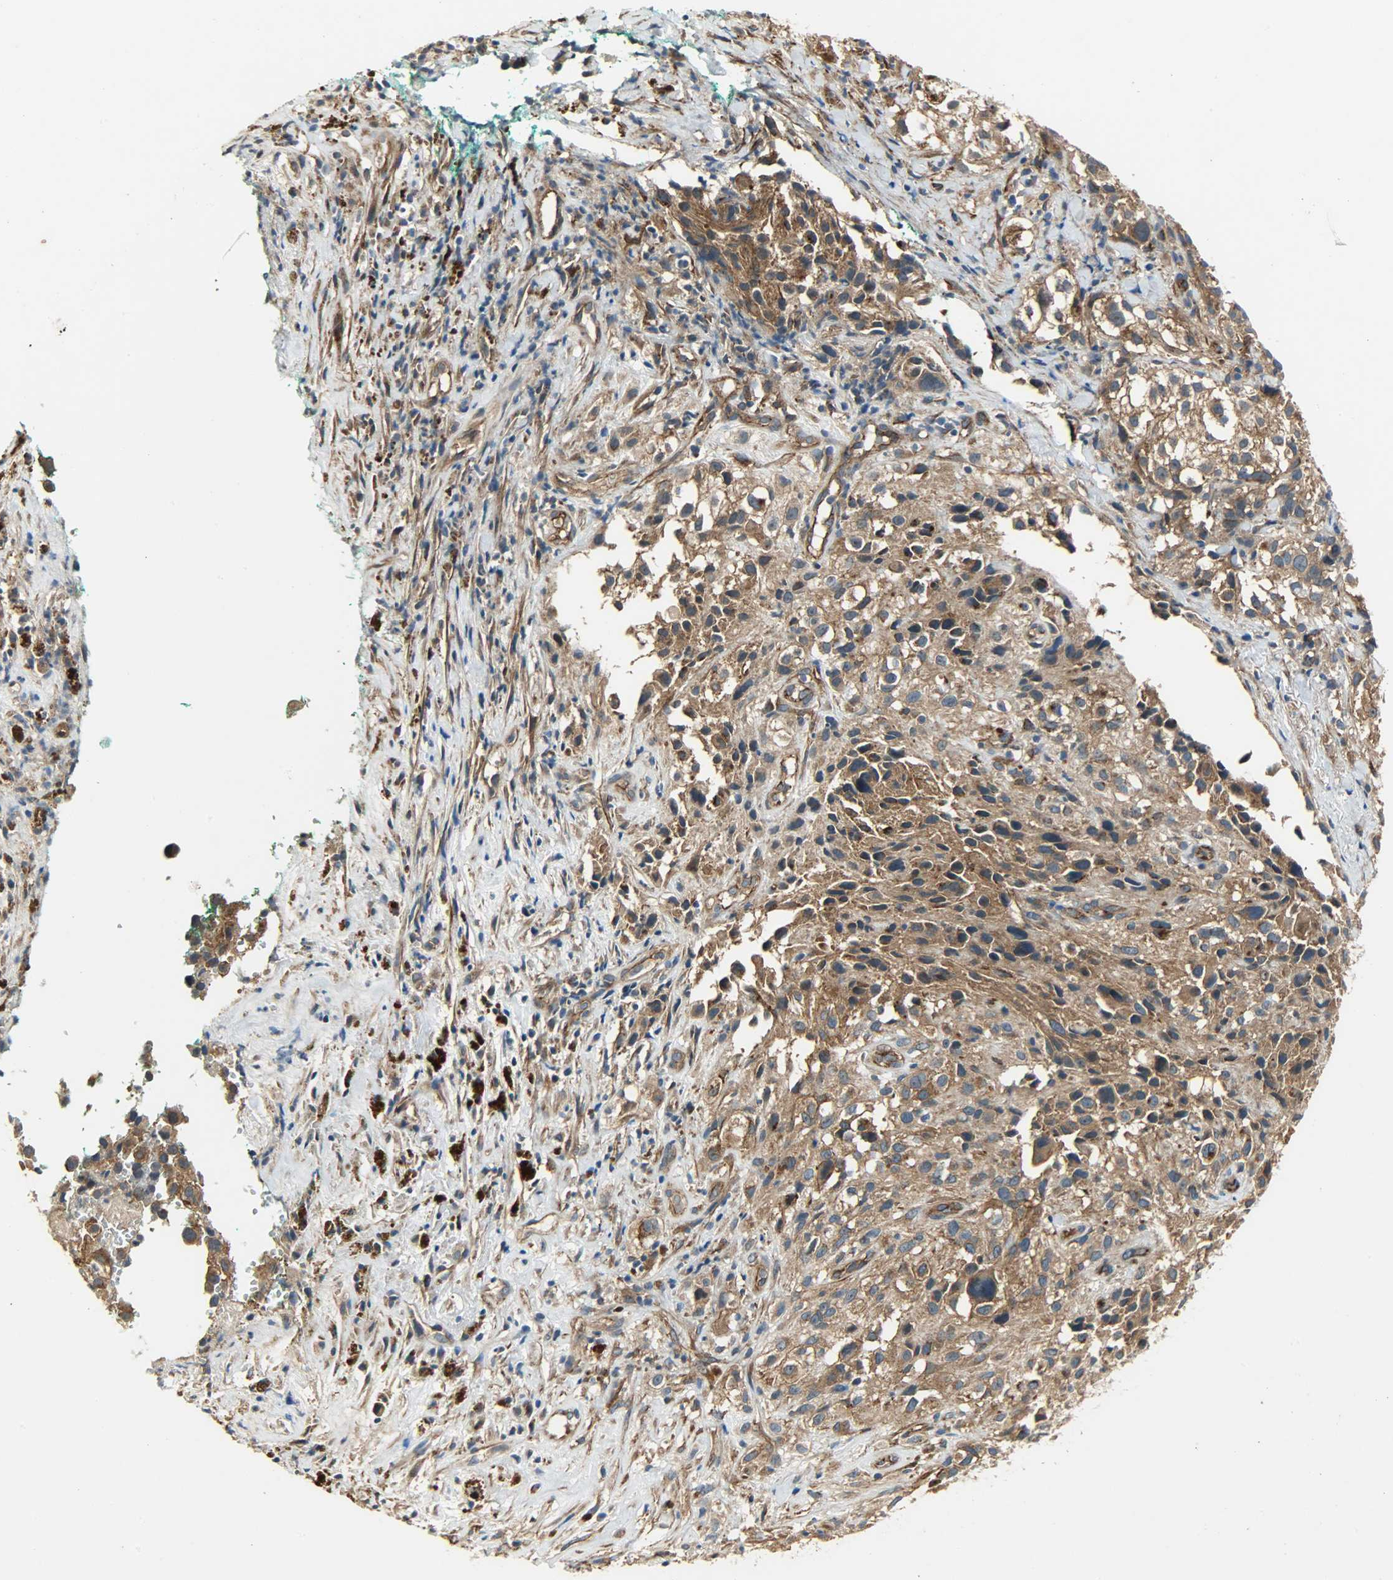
{"staining": {"intensity": "moderate", "quantity": ">75%", "location": "cytoplasmic/membranous"}, "tissue": "melanoma", "cell_type": "Tumor cells", "image_type": "cancer", "snomed": [{"axis": "morphology", "description": "Necrosis, NOS"}, {"axis": "morphology", "description": "Malignant melanoma, NOS"}, {"axis": "topography", "description": "Skin"}], "caption": "A brown stain labels moderate cytoplasmic/membranous positivity of a protein in human malignant melanoma tumor cells.", "gene": "KIAA1217", "patient": {"sex": "female", "age": 87}}